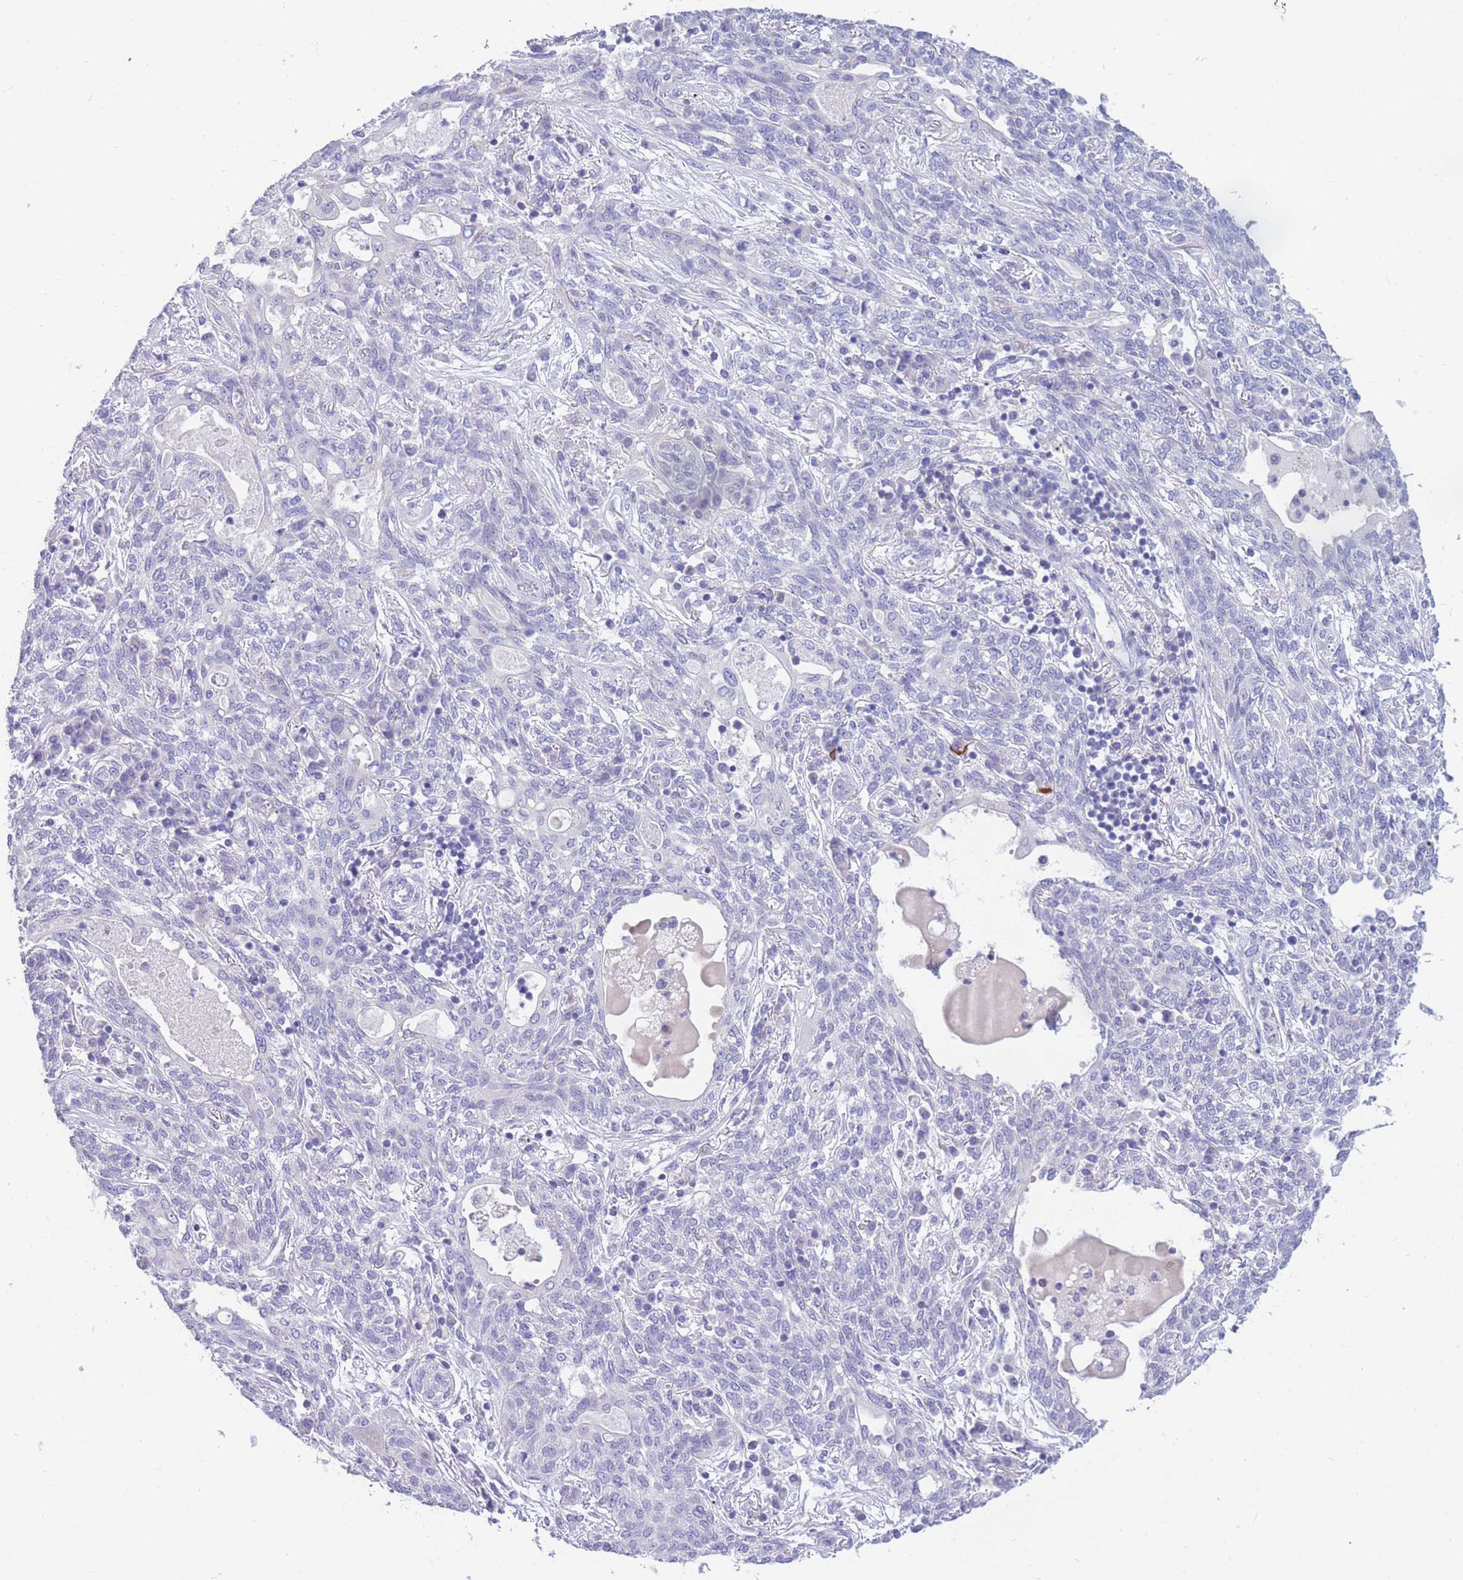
{"staining": {"intensity": "negative", "quantity": "none", "location": "none"}, "tissue": "lung cancer", "cell_type": "Tumor cells", "image_type": "cancer", "snomed": [{"axis": "morphology", "description": "Squamous cell carcinoma, NOS"}, {"axis": "topography", "description": "Lung"}], "caption": "Immunohistochemistry (IHC) histopathology image of neoplastic tissue: lung squamous cell carcinoma stained with DAB (3,3'-diaminobenzidine) reveals no significant protein expression in tumor cells. Brightfield microscopy of immunohistochemistry (IHC) stained with DAB (brown) and hematoxylin (blue), captured at high magnification.", "gene": "DHRS11", "patient": {"sex": "female", "age": 70}}